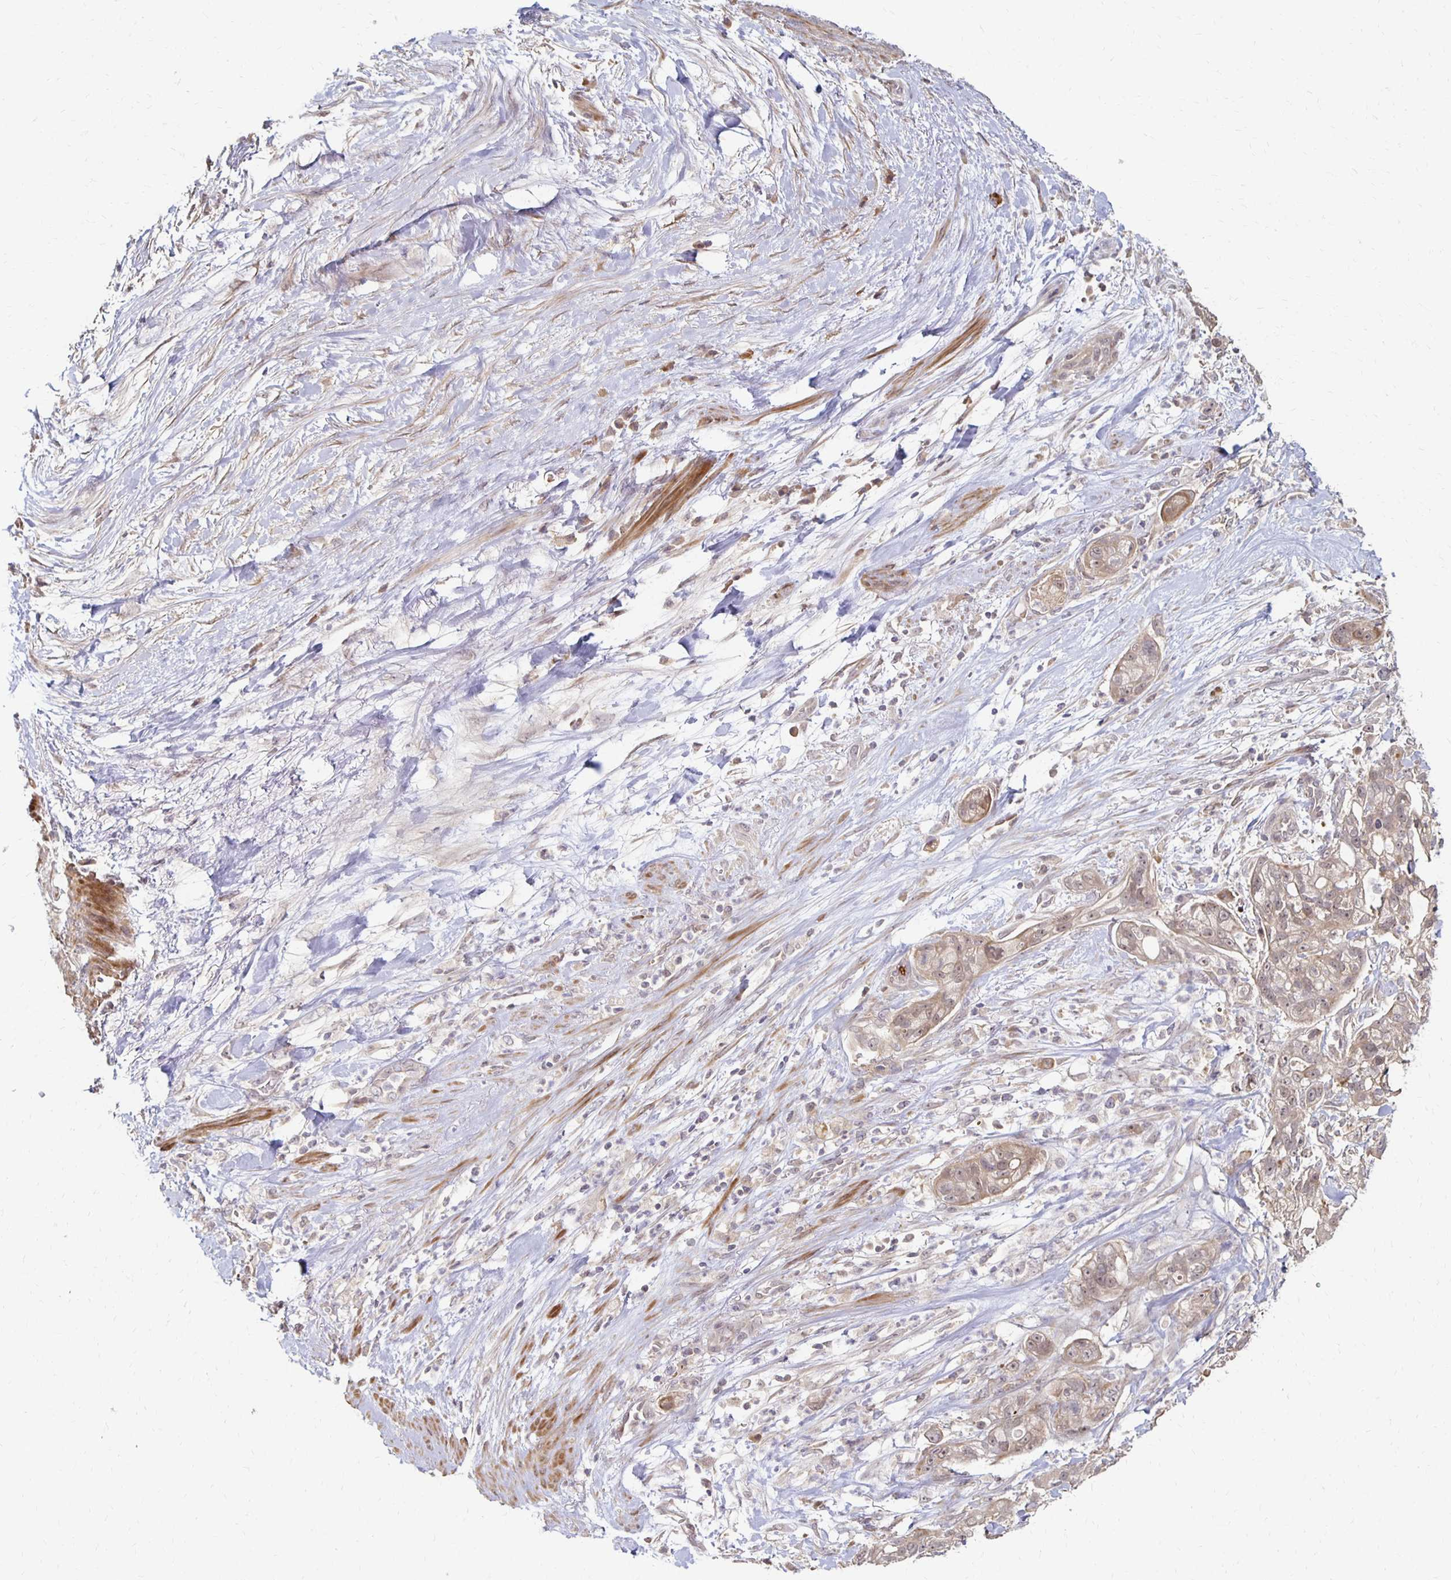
{"staining": {"intensity": "weak", "quantity": ">75%", "location": "cytoplasmic/membranous,nuclear"}, "tissue": "pancreatic cancer", "cell_type": "Tumor cells", "image_type": "cancer", "snomed": [{"axis": "morphology", "description": "Adenocarcinoma, NOS"}, {"axis": "topography", "description": "Pancreas"}], "caption": "Tumor cells show low levels of weak cytoplasmic/membranous and nuclear expression in approximately >75% of cells in pancreatic adenocarcinoma.", "gene": "PRKCB", "patient": {"sex": "female", "age": 69}}